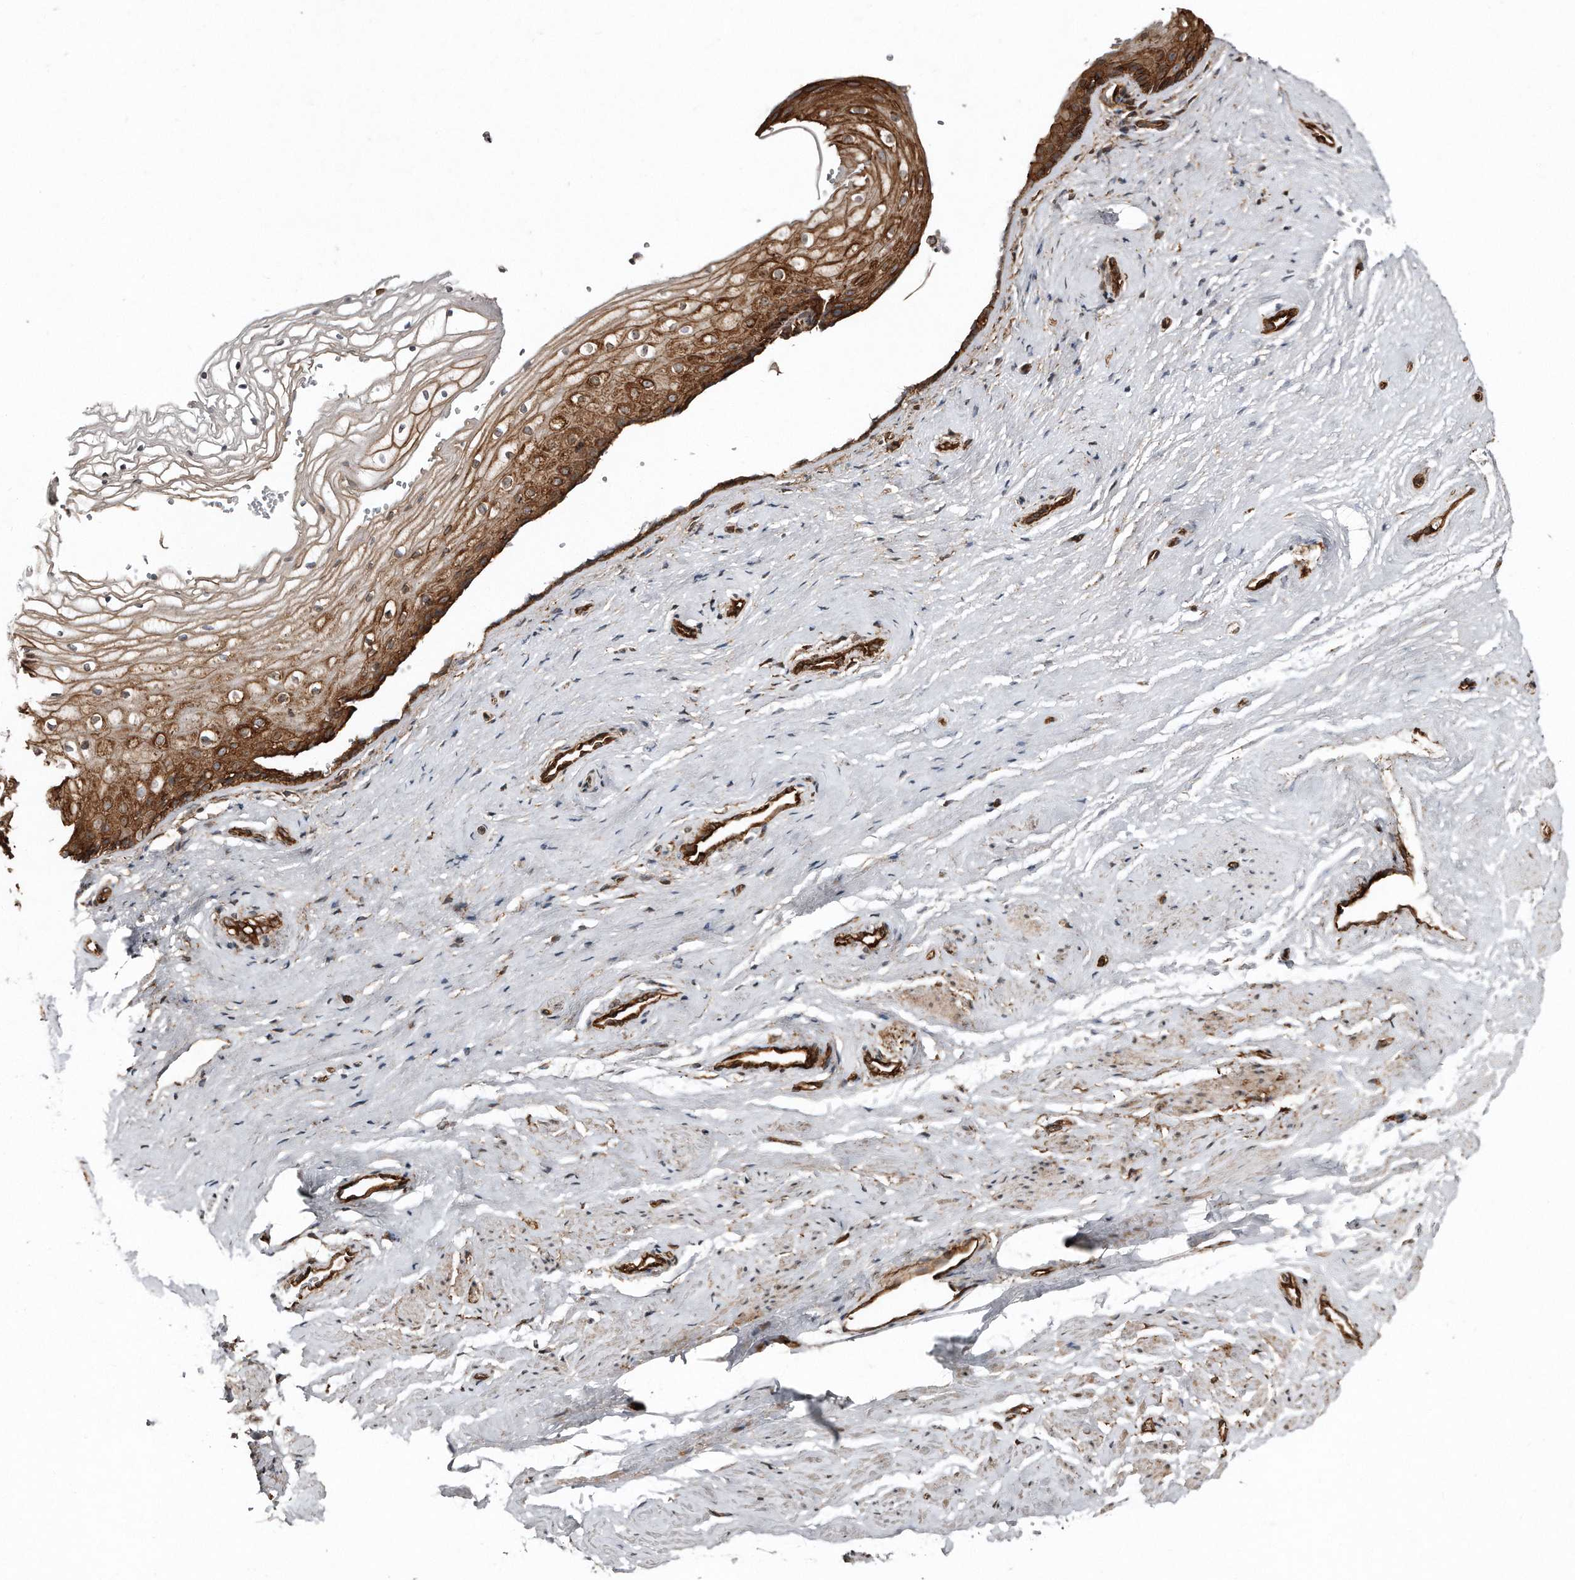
{"staining": {"intensity": "strong", "quantity": ">75%", "location": "cytoplasmic/membranous"}, "tissue": "vagina", "cell_type": "Squamous epithelial cells", "image_type": "normal", "snomed": [{"axis": "morphology", "description": "Normal tissue, NOS"}, {"axis": "topography", "description": "Vagina"}], "caption": "Vagina stained with DAB immunohistochemistry displays high levels of strong cytoplasmic/membranous staining in approximately >75% of squamous epithelial cells. Using DAB (3,3'-diaminobenzidine) (brown) and hematoxylin (blue) stains, captured at high magnification using brightfield microscopy.", "gene": "SNAP47", "patient": {"sex": "female", "age": 46}}